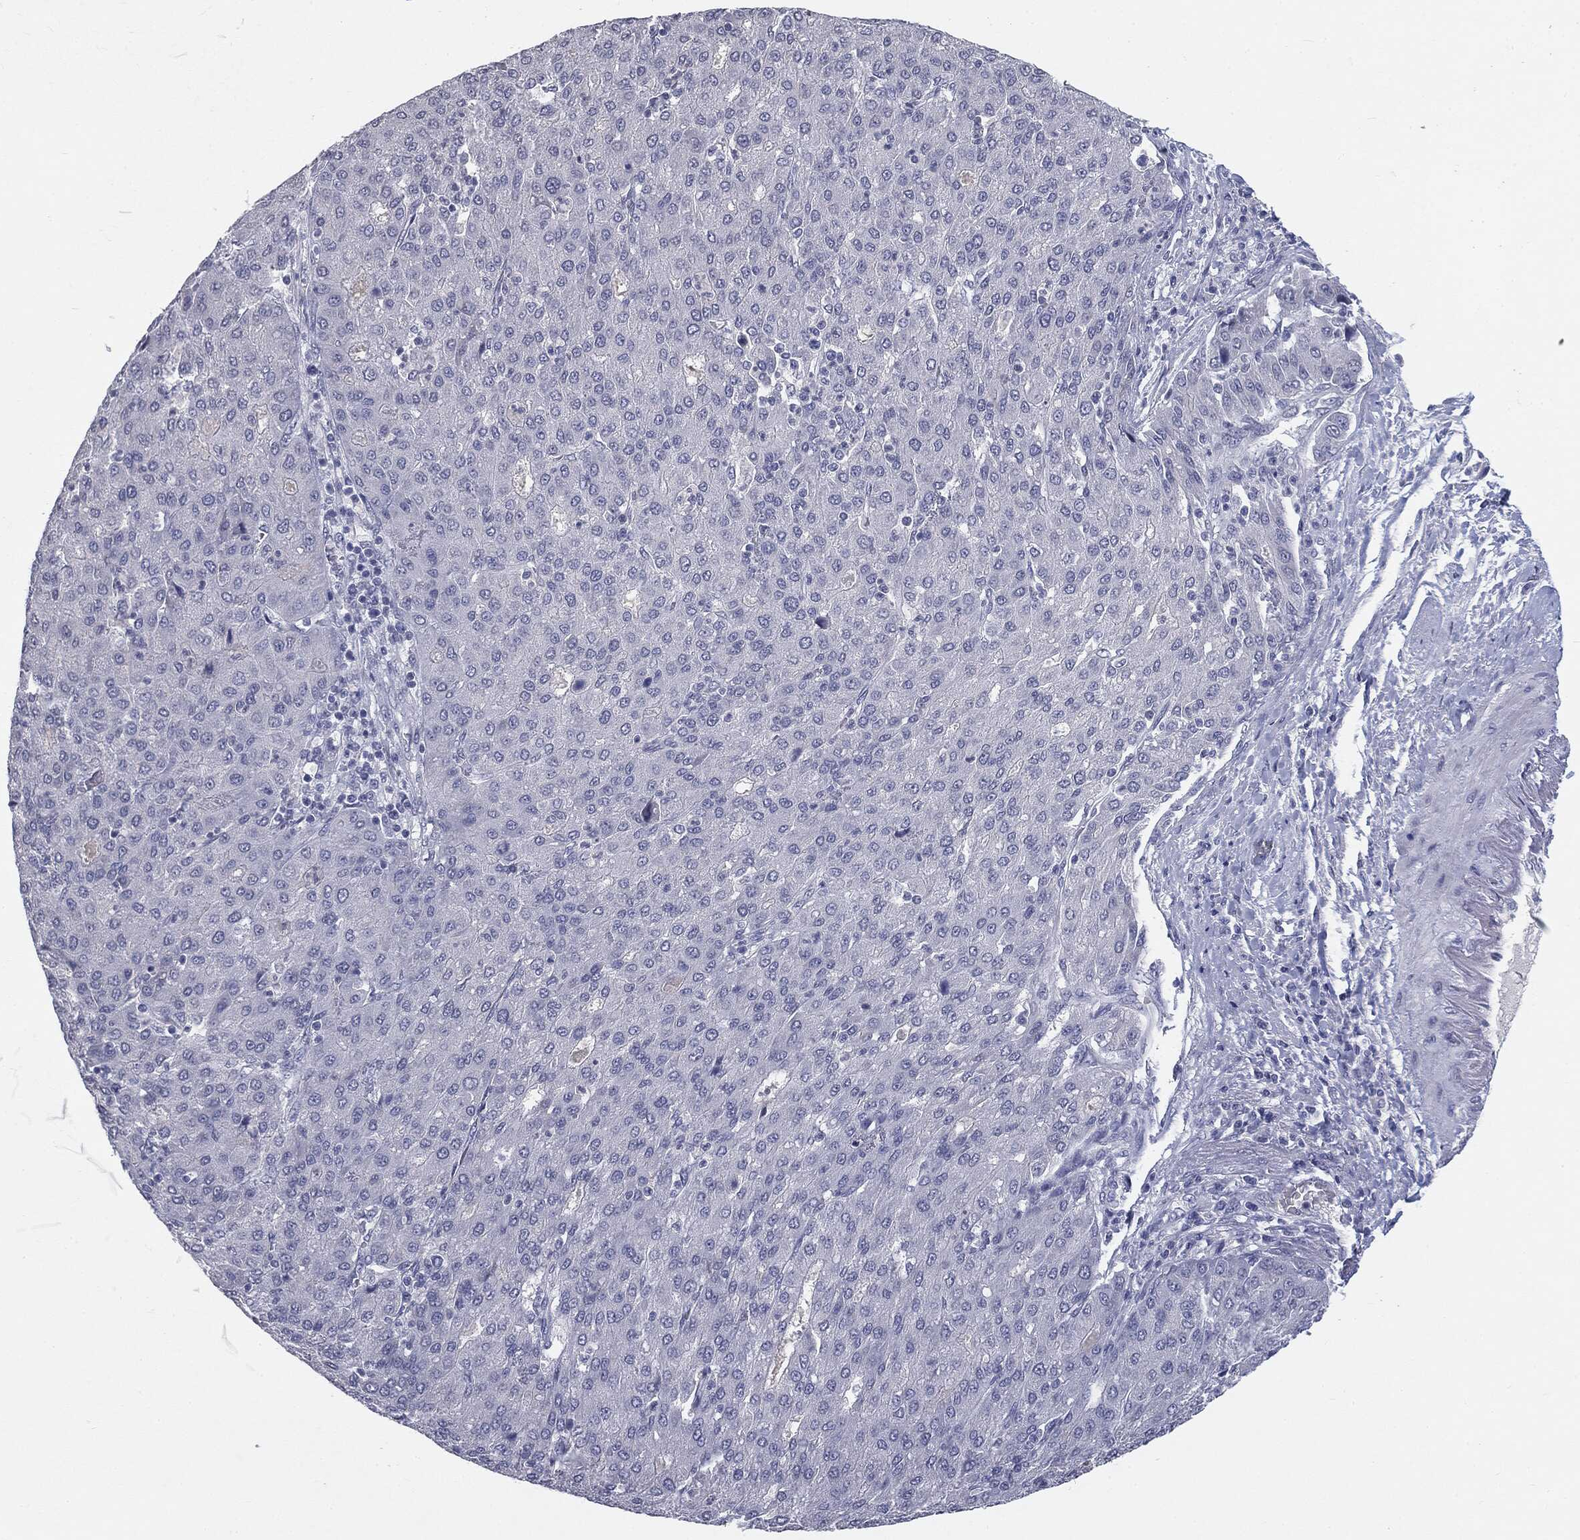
{"staining": {"intensity": "negative", "quantity": "none", "location": "none"}, "tissue": "liver cancer", "cell_type": "Tumor cells", "image_type": "cancer", "snomed": [{"axis": "morphology", "description": "Carcinoma, Hepatocellular, NOS"}, {"axis": "topography", "description": "Liver"}], "caption": "Immunohistochemical staining of human liver hepatocellular carcinoma displays no significant staining in tumor cells. (Immunohistochemistry (ihc), brightfield microscopy, high magnification).", "gene": "MUC1", "patient": {"sex": "male", "age": 65}}